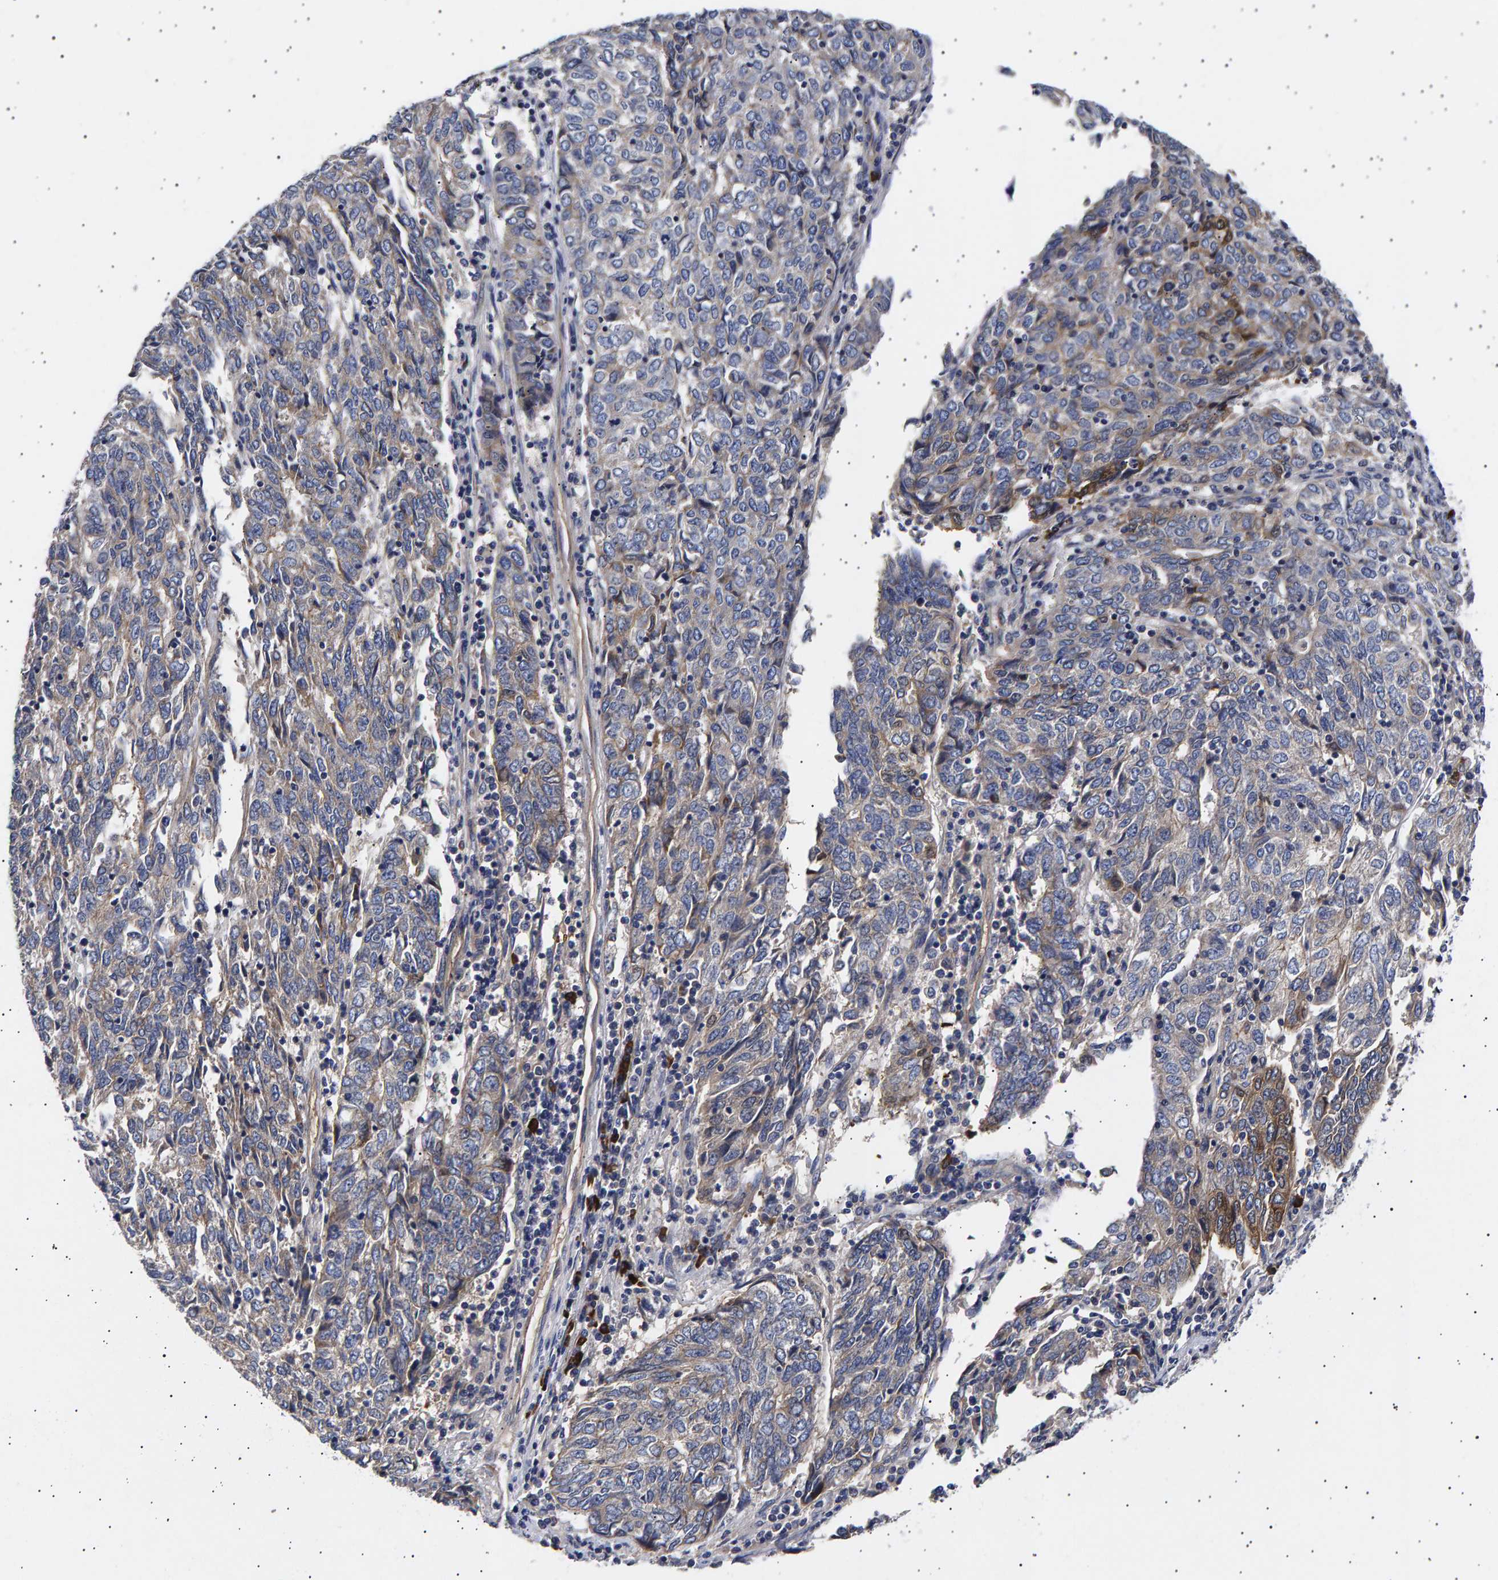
{"staining": {"intensity": "weak", "quantity": "25%-75%", "location": "cytoplasmic/membranous"}, "tissue": "endometrial cancer", "cell_type": "Tumor cells", "image_type": "cancer", "snomed": [{"axis": "morphology", "description": "Adenocarcinoma, NOS"}, {"axis": "topography", "description": "Endometrium"}], "caption": "The immunohistochemical stain labels weak cytoplasmic/membranous expression in tumor cells of endometrial cancer tissue.", "gene": "ANKRD40", "patient": {"sex": "female", "age": 80}}